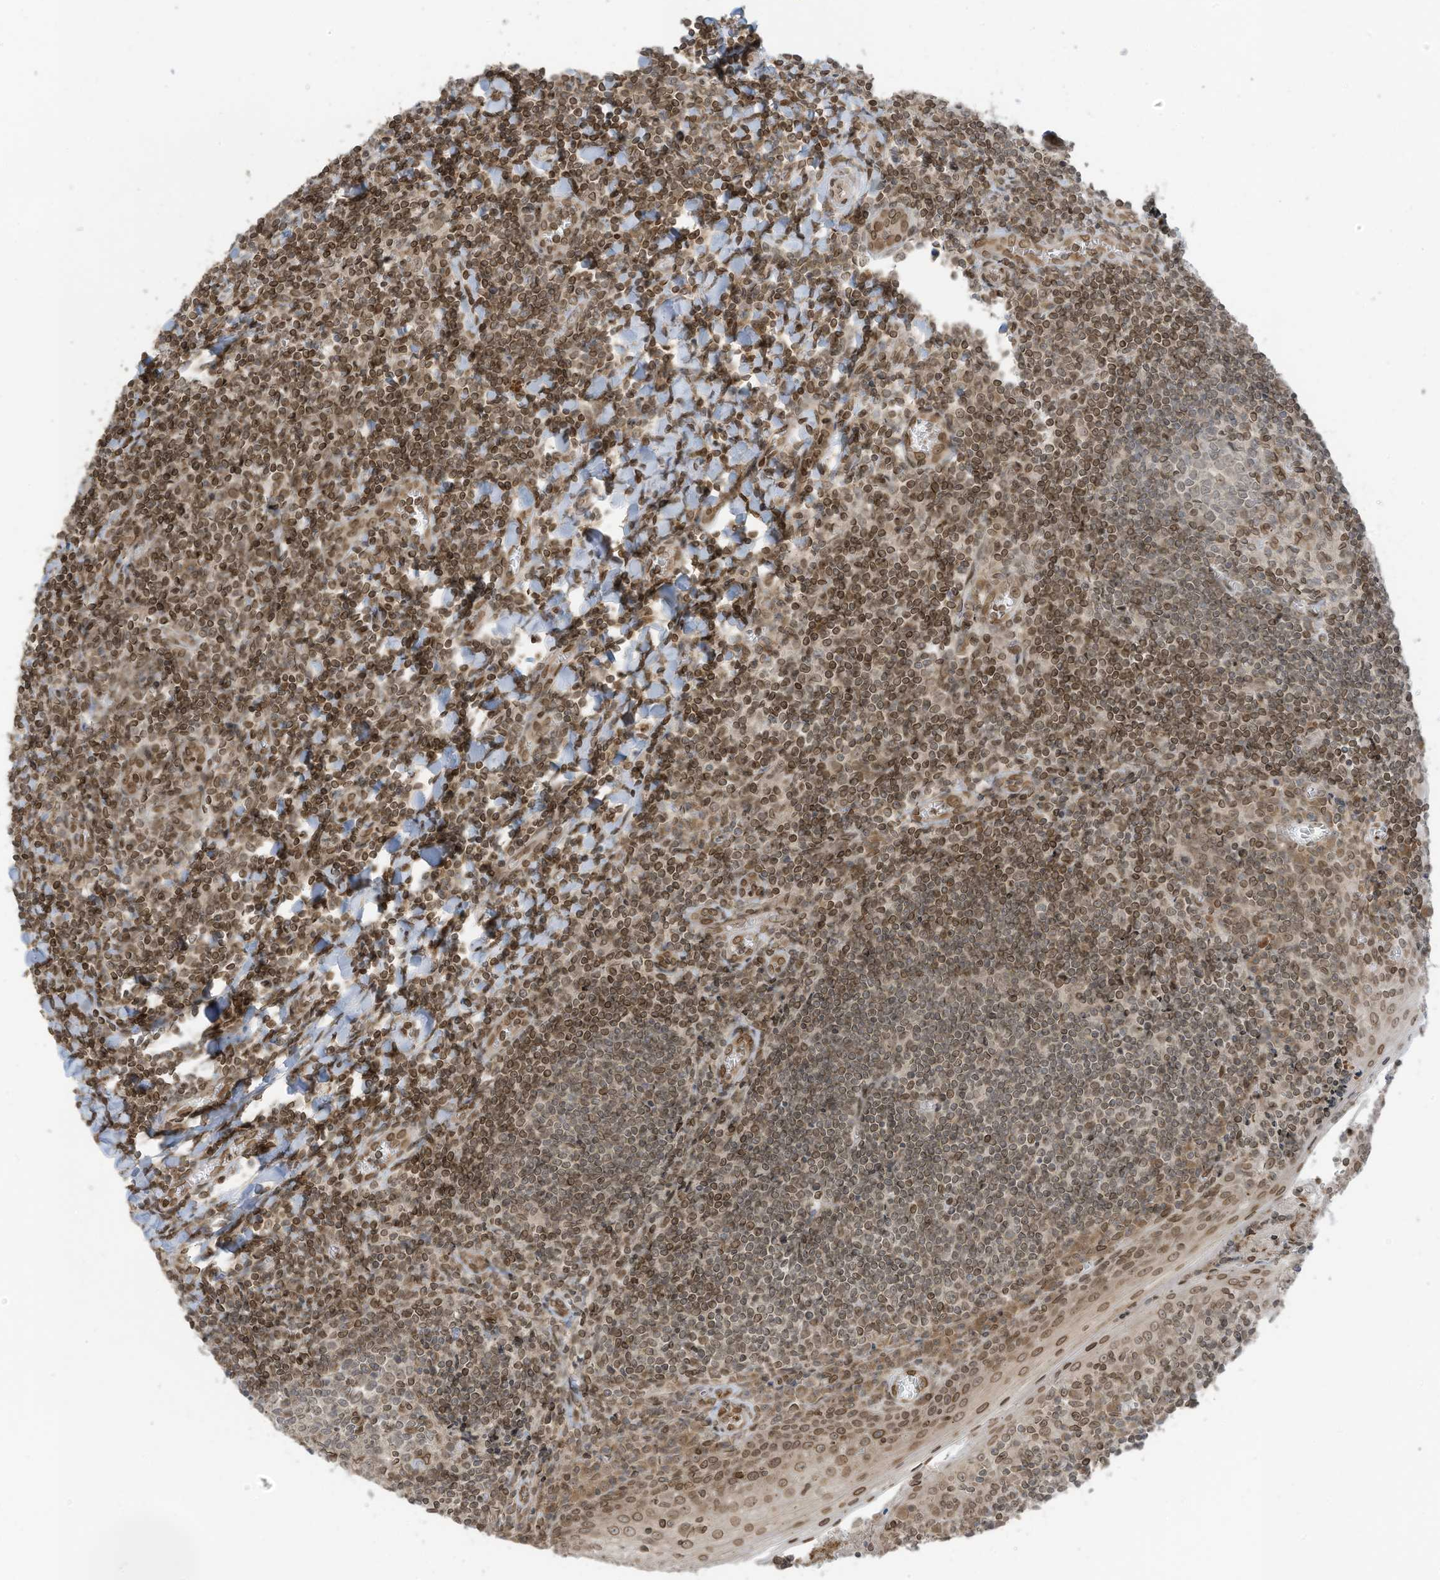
{"staining": {"intensity": "moderate", "quantity": "<25%", "location": "cytoplasmic/membranous,nuclear"}, "tissue": "tonsil", "cell_type": "Germinal center cells", "image_type": "normal", "snomed": [{"axis": "morphology", "description": "Normal tissue, NOS"}, {"axis": "topography", "description": "Tonsil"}], "caption": "IHC (DAB) staining of benign tonsil displays moderate cytoplasmic/membranous,nuclear protein expression in about <25% of germinal center cells.", "gene": "RABL3", "patient": {"sex": "male", "age": 27}}